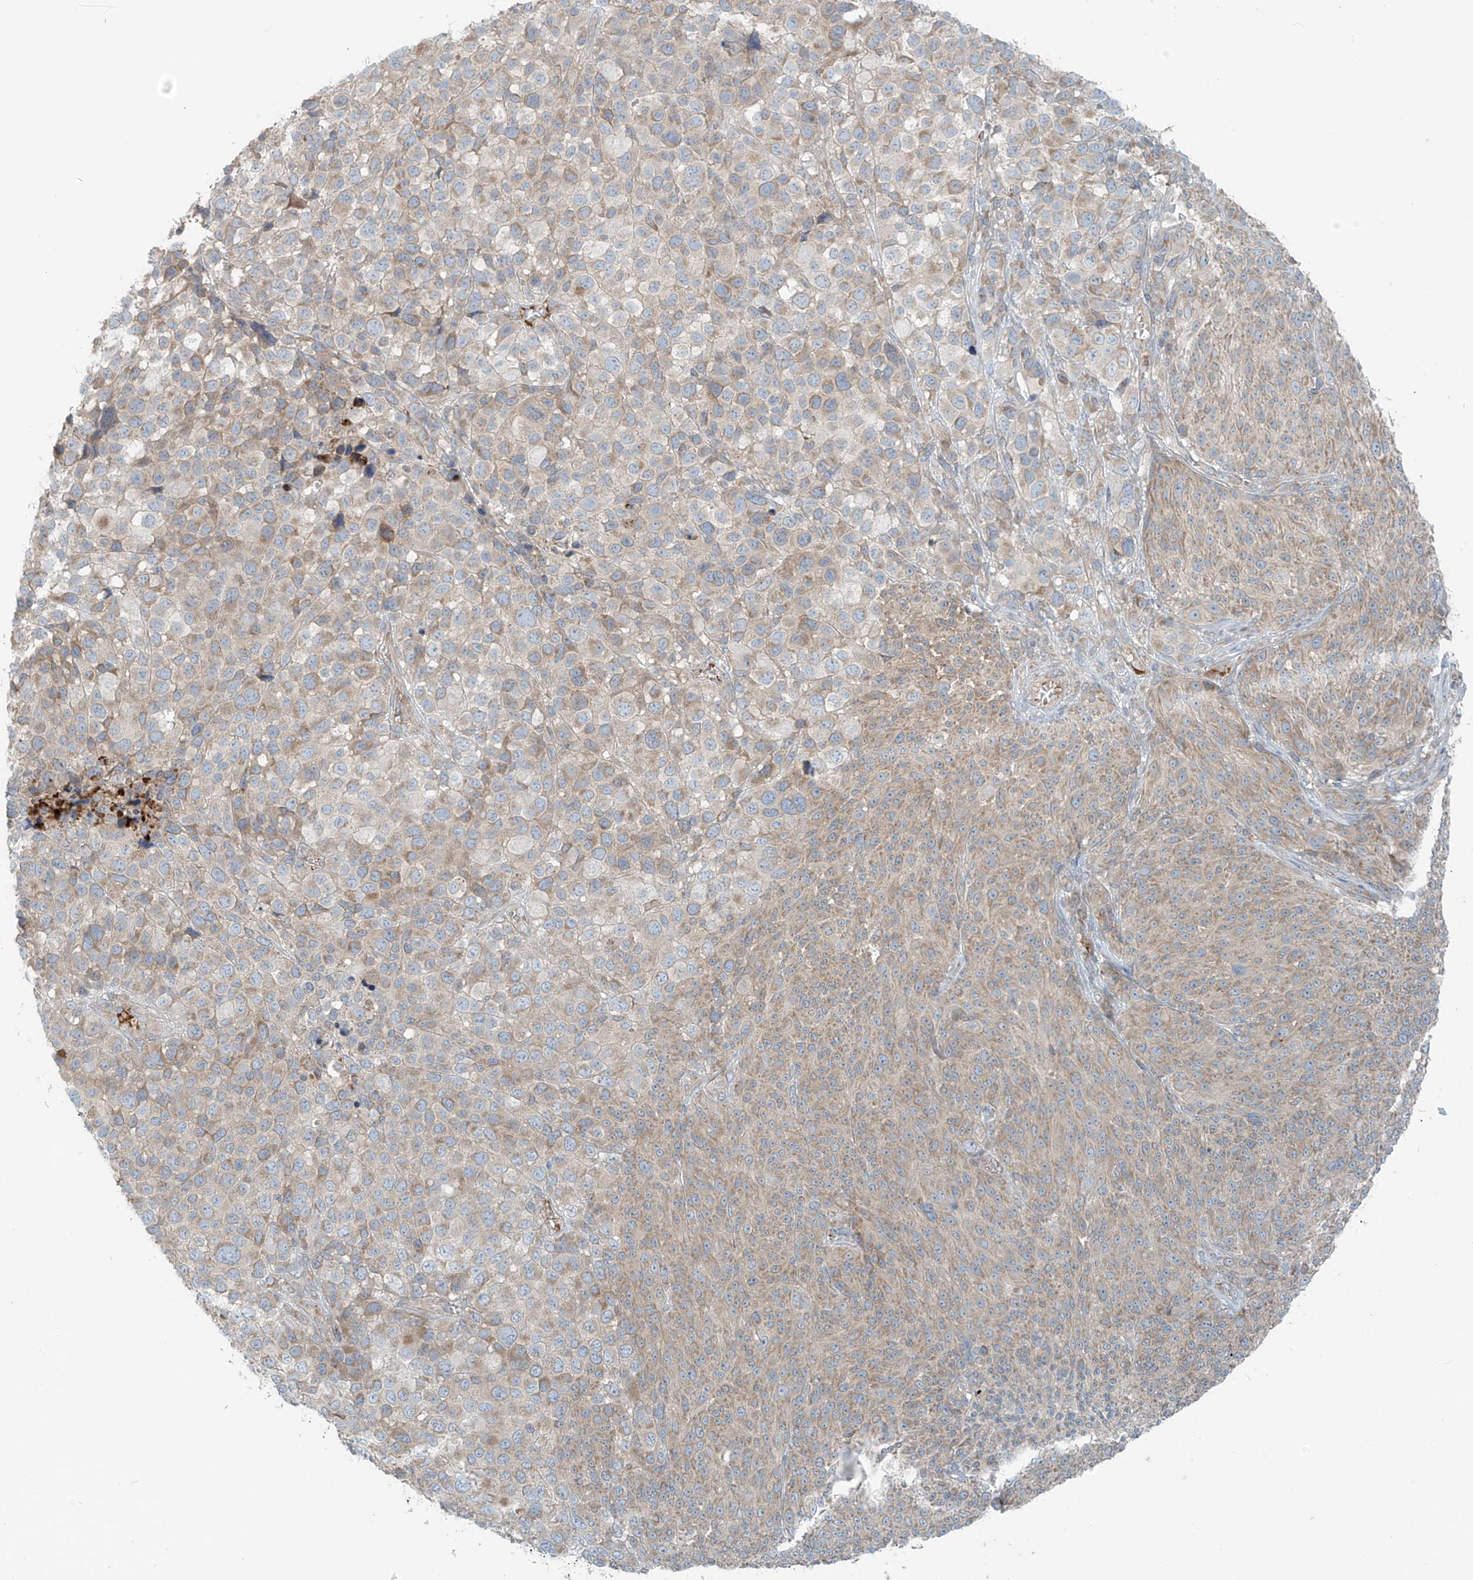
{"staining": {"intensity": "weak", "quantity": "<25%", "location": "cytoplasmic/membranous"}, "tissue": "melanoma", "cell_type": "Tumor cells", "image_type": "cancer", "snomed": [{"axis": "morphology", "description": "Malignant melanoma, NOS"}, {"axis": "topography", "description": "Skin of trunk"}], "caption": "IHC of malignant melanoma demonstrates no staining in tumor cells.", "gene": "LZTS3", "patient": {"sex": "male", "age": 71}}